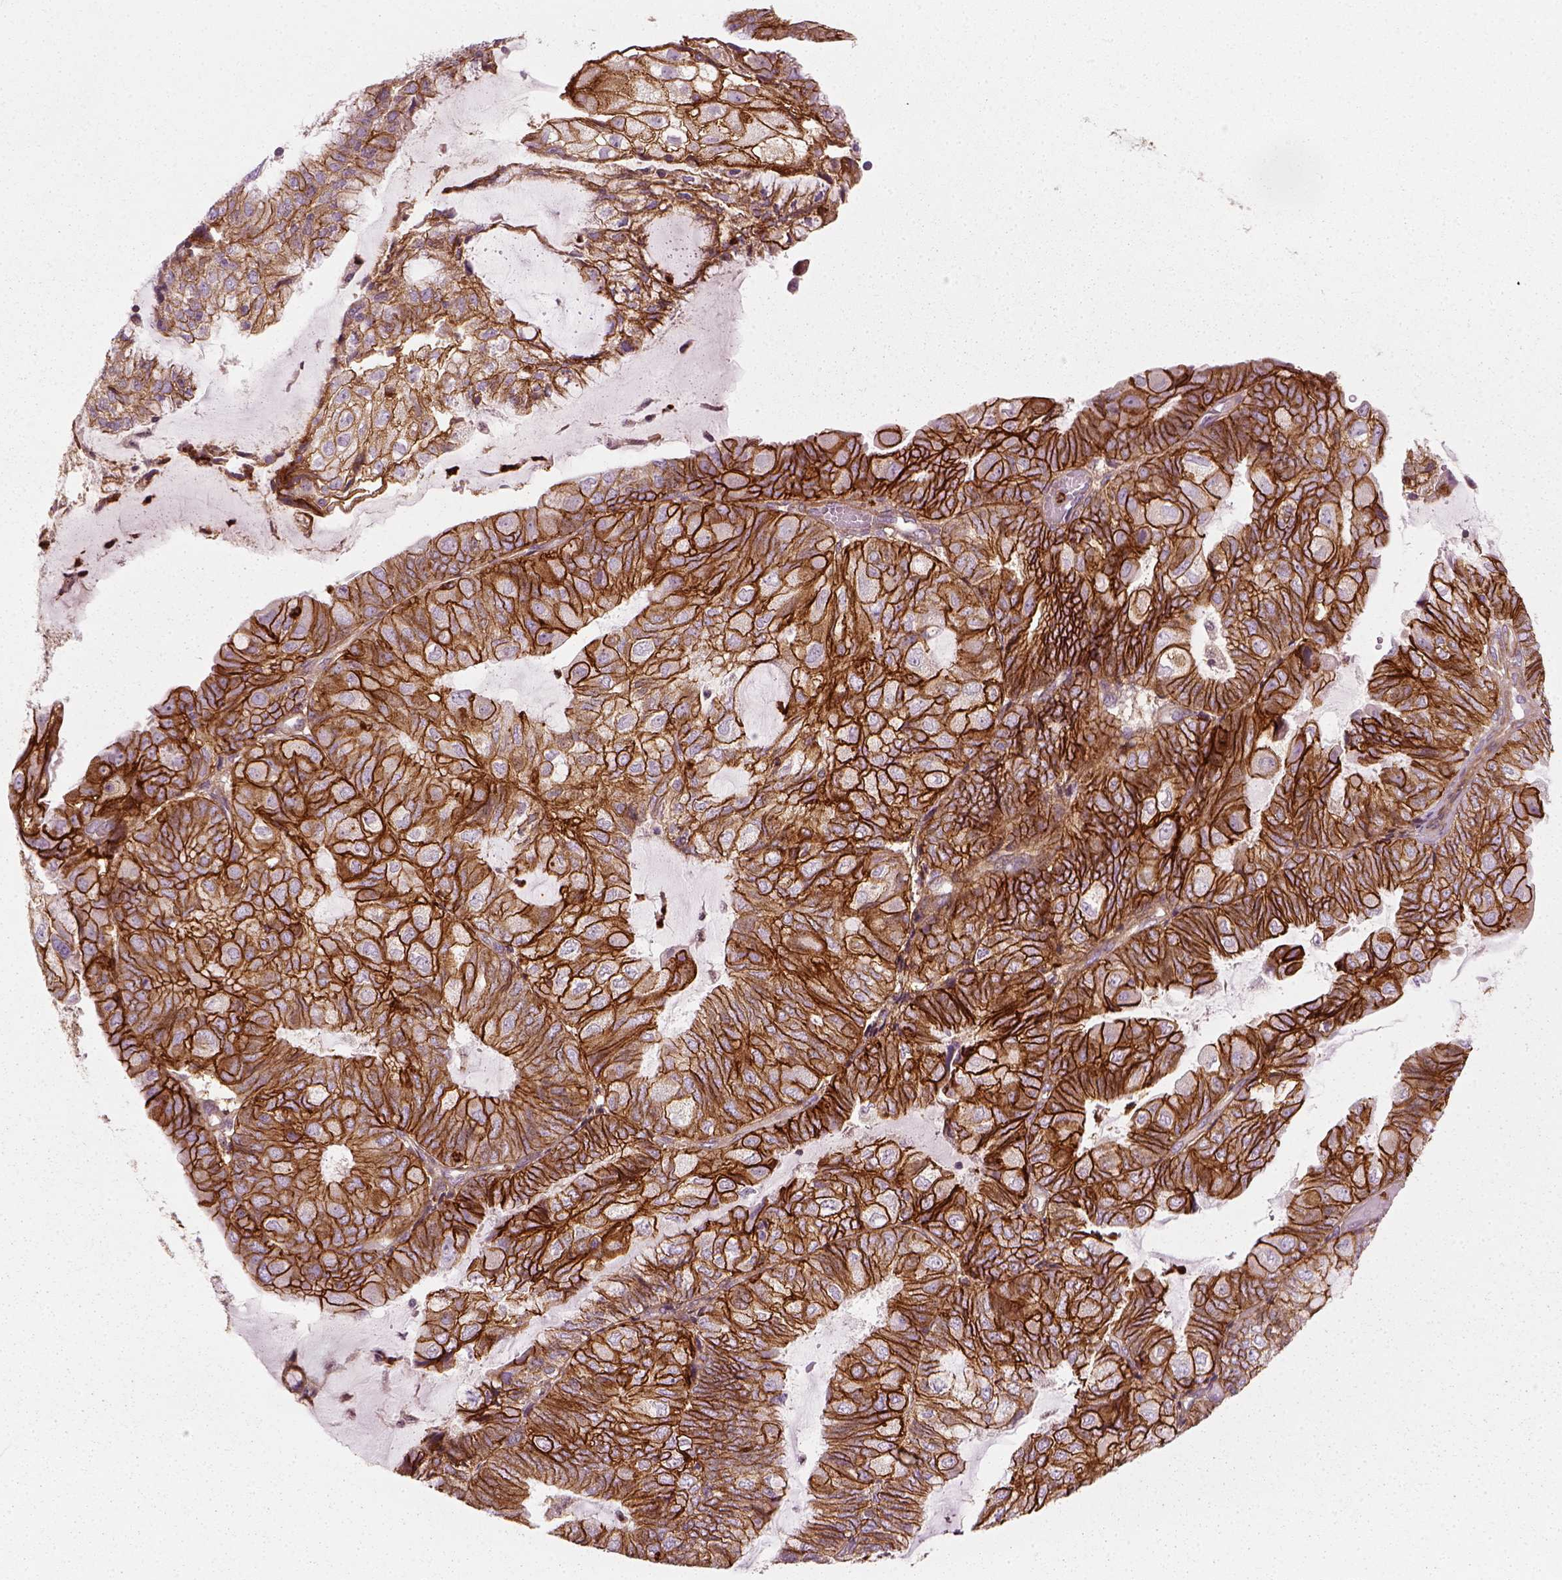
{"staining": {"intensity": "strong", "quantity": ">75%", "location": "cytoplasmic/membranous"}, "tissue": "endometrial cancer", "cell_type": "Tumor cells", "image_type": "cancer", "snomed": [{"axis": "morphology", "description": "Adenocarcinoma, NOS"}, {"axis": "topography", "description": "Endometrium"}], "caption": "Human adenocarcinoma (endometrial) stained with a brown dye demonstrates strong cytoplasmic/membranous positive staining in about >75% of tumor cells.", "gene": "NPTN", "patient": {"sex": "female", "age": 81}}